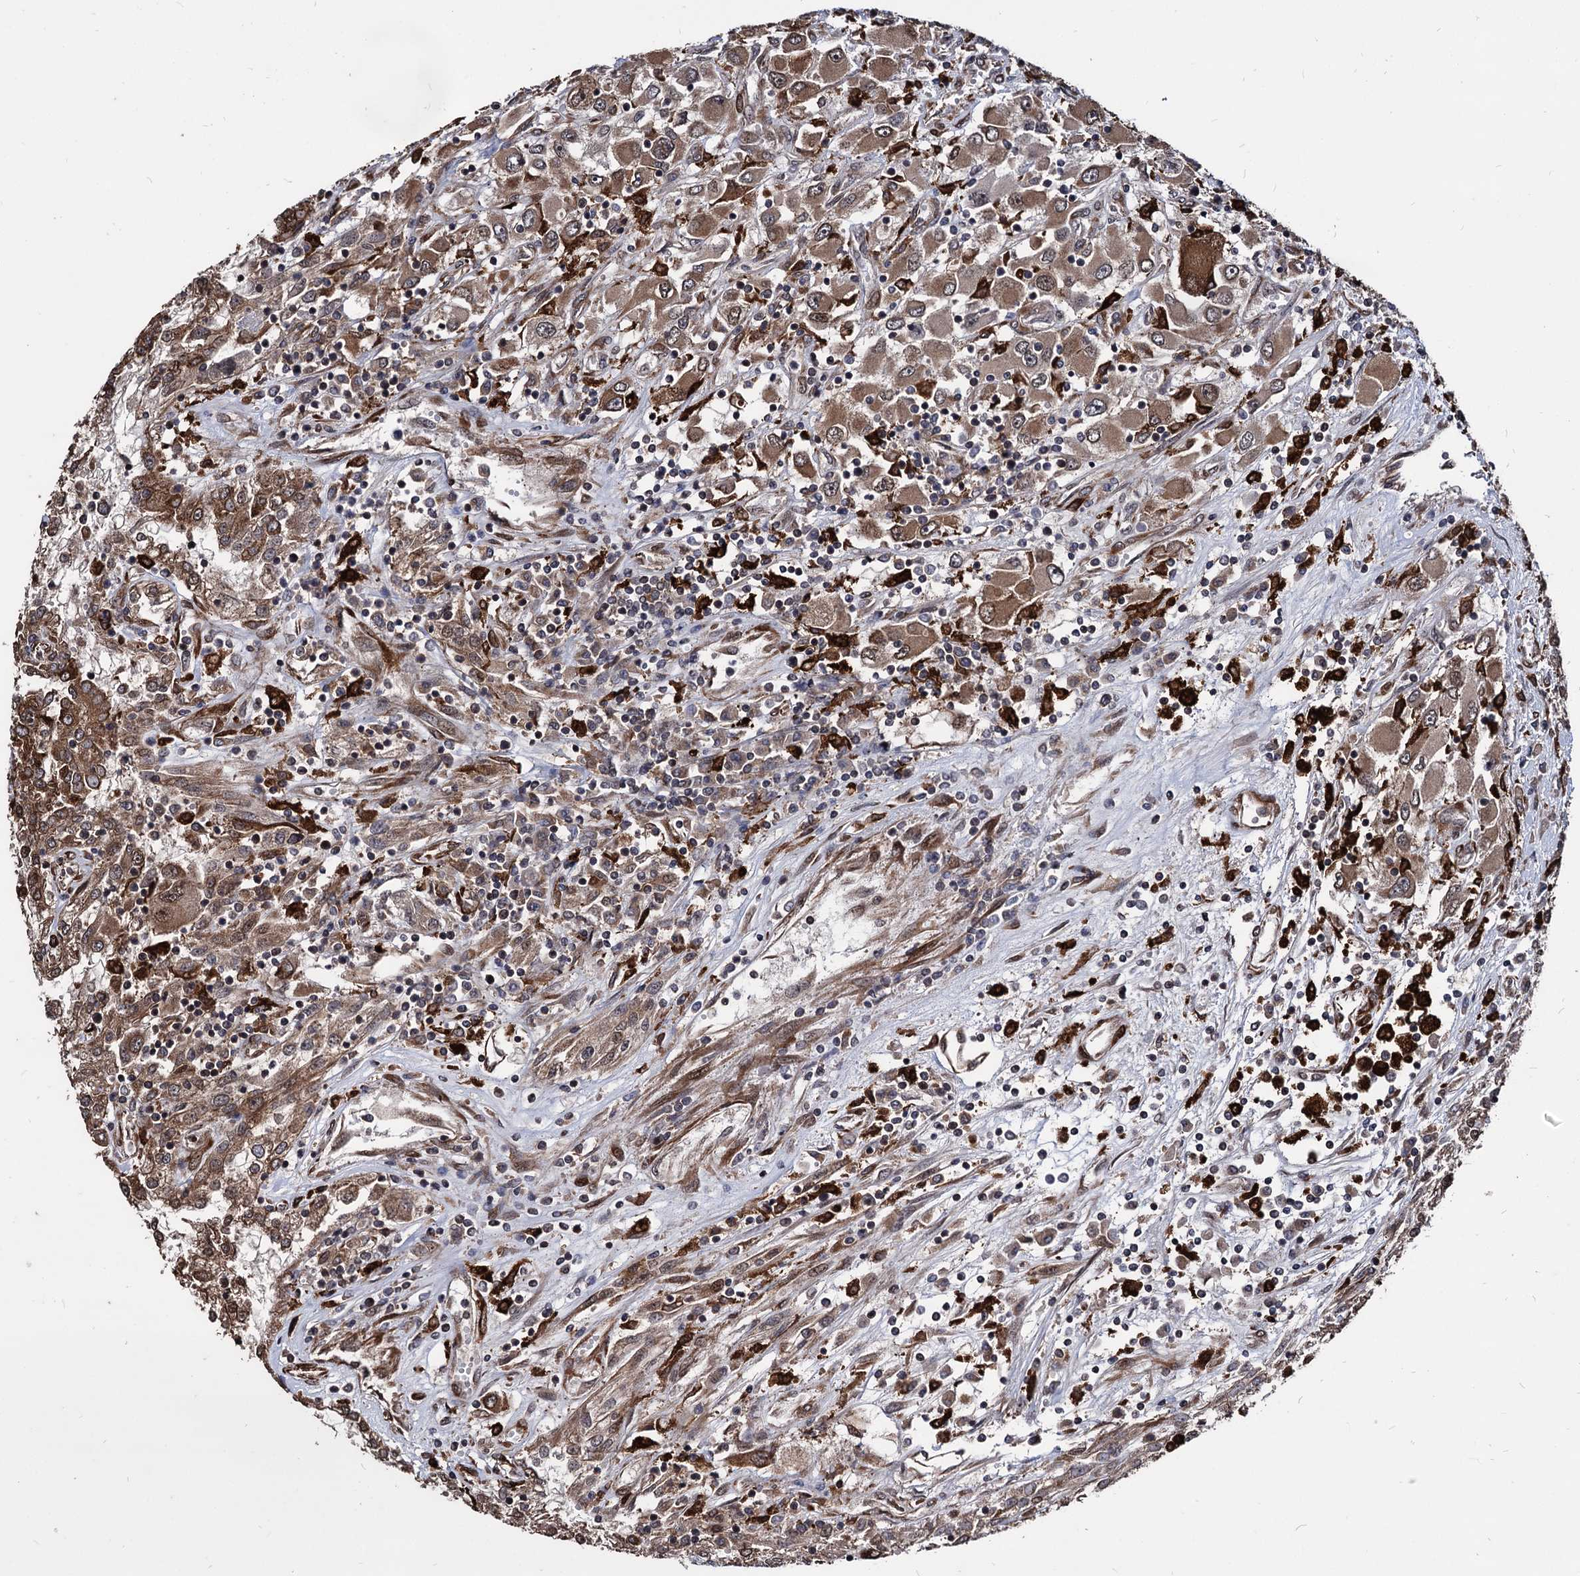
{"staining": {"intensity": "strong", "quantity": ">75%", "location": "cytoplasmic/membranous"}, "tissue": "renal cancer", "cell_type": "Tumor cells", "image_type": "cancer", "snomed": [{"axis": "morphology", "description": "Adenocarcinoma, NOS"}, {"axis": "topography", "description": "Kidney"}], "caption": "Immunohistochemistry of renal adenocarcinoma displays high levels of strong cytoplasmic/membranous staining in about >75% of tumor cells.", "gene": "ANKRD12", "patient": {"sex": "female", "age": 52}}